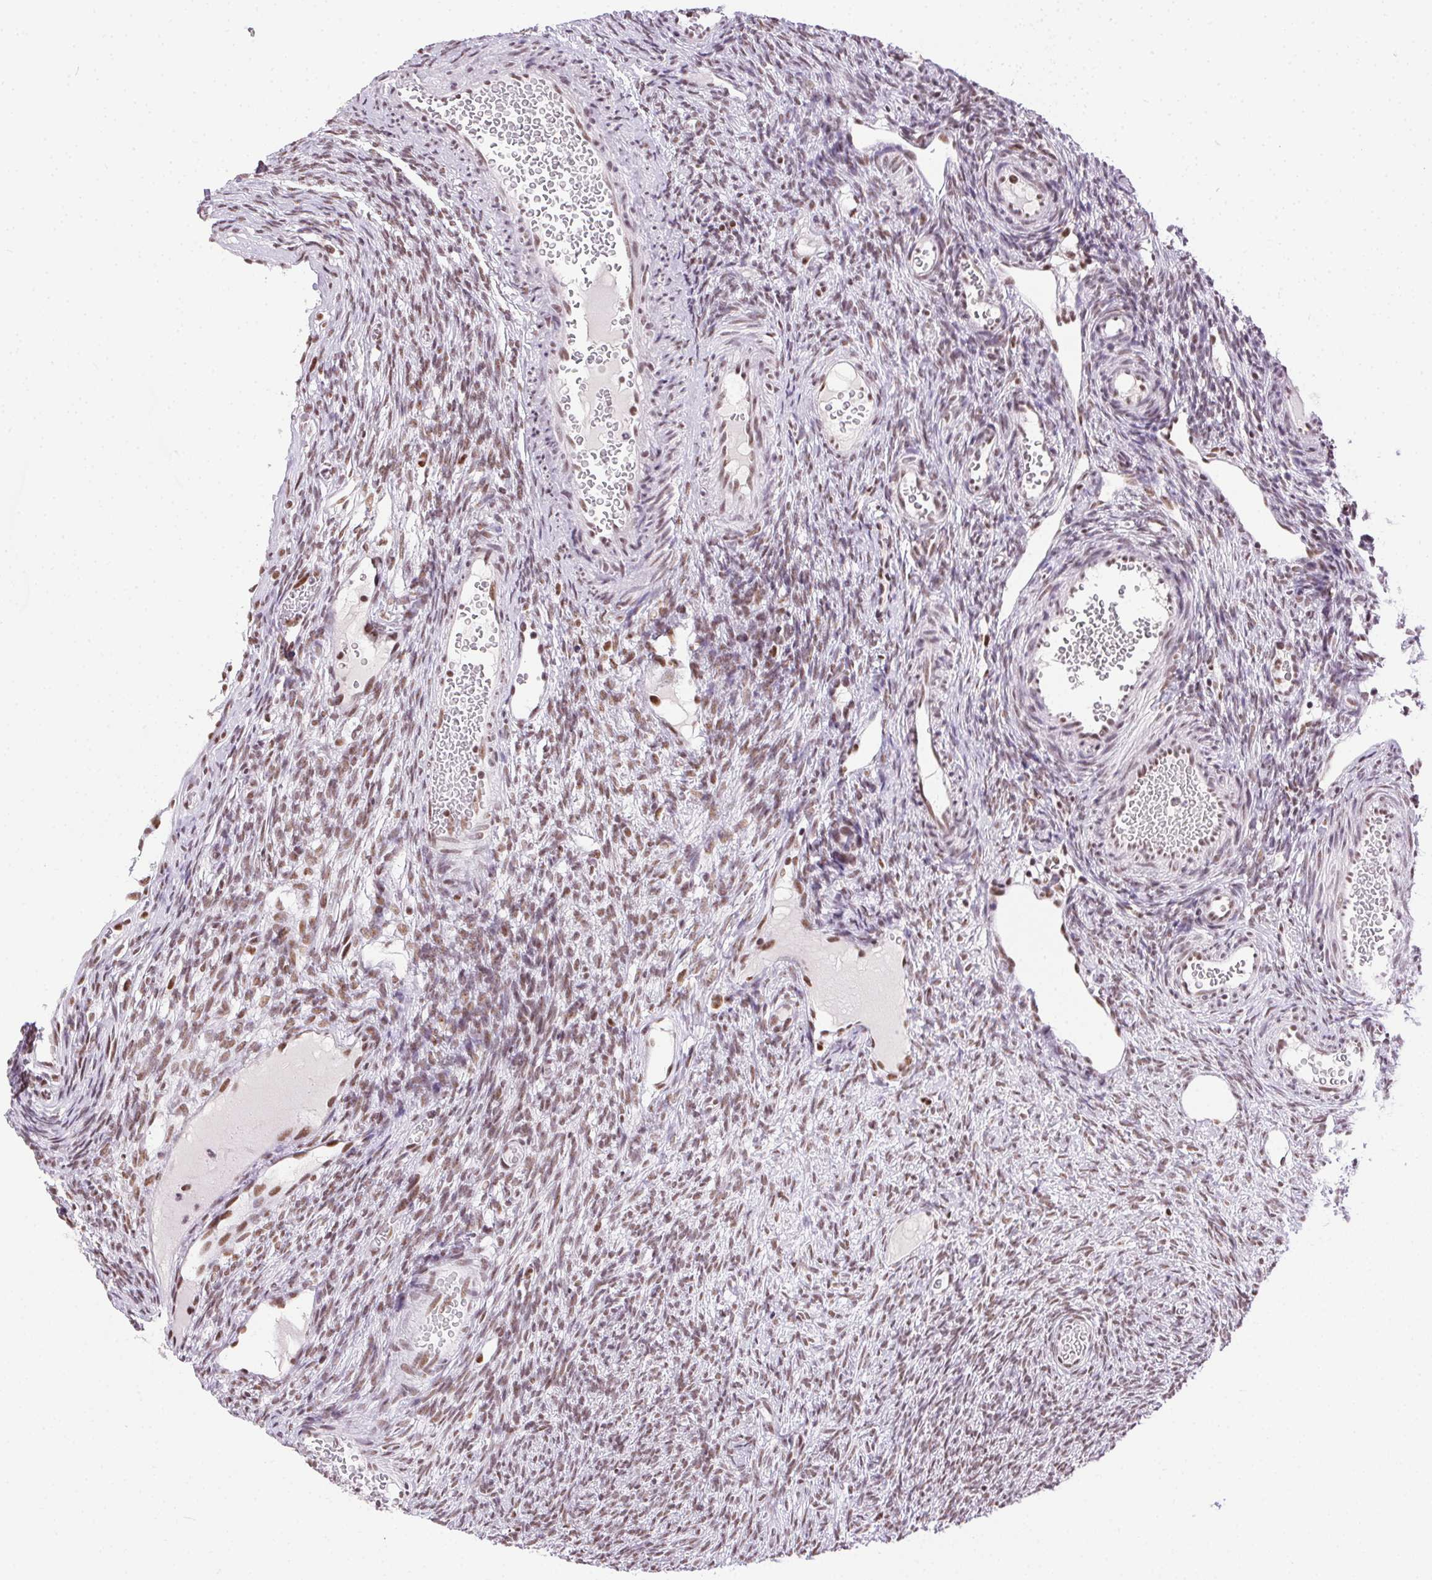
{"staining": {"intensity": "moderate", "quantity": ">75%", "location": "nuclear"}, "tissue": "ovary", "cell_type": "Ovarian stroma cells", "image_type": "normal", "snomed": [{"axis": "morphology", "description": "Normal tissue, NOS"}, {"axis": "topography", "description": "Ovary"}], "caption": "High-magnification brightfield microscopy of unremarkable ovary stained with DAB (brown) and counterstained with hematoxylin (blue). ovarian stroma cells exhibit moderate nuclear staining is appreciated in about>75% of cells. (brown staining indicates protein expression, while blue staining denotes nuclei).", "gene": "TRA2B", "patient": {"sex": "female", "age": 34}}